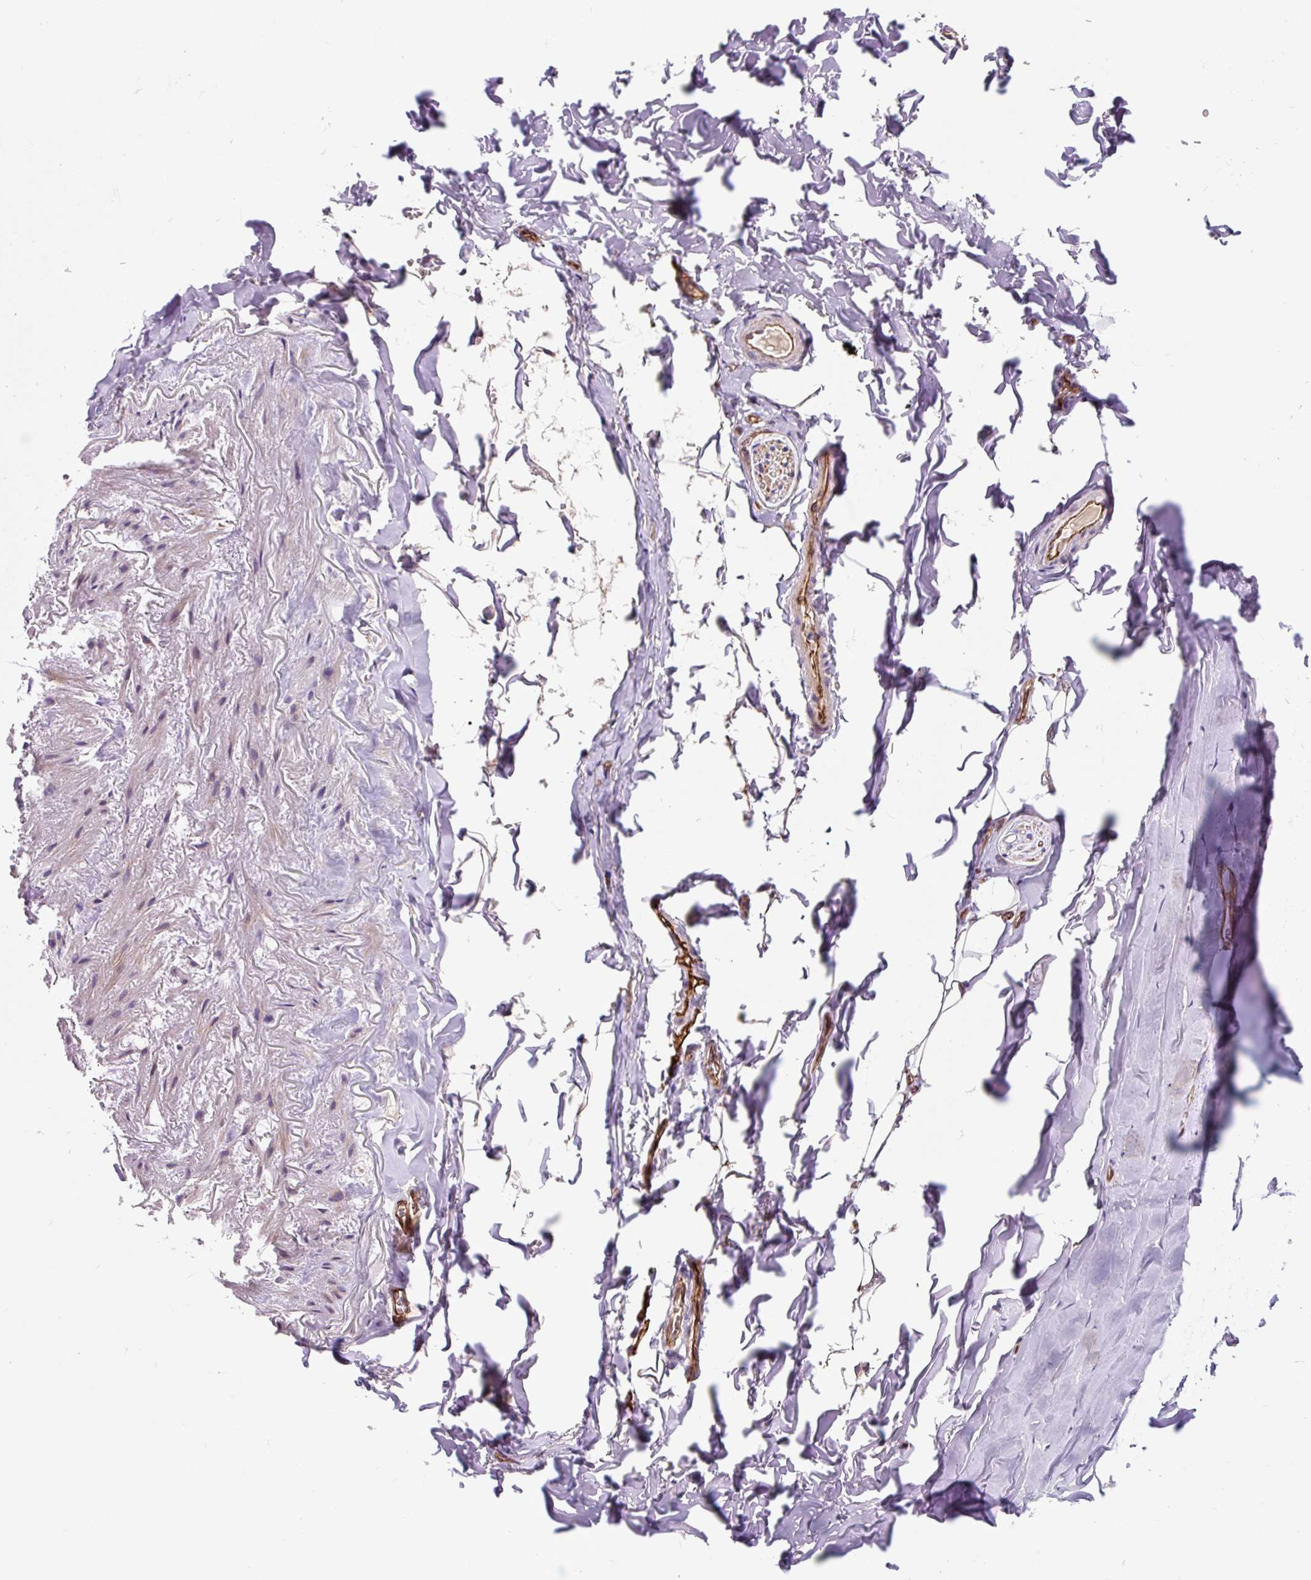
{"staining": {"intensity": "negative", "quantity": "none", "location": "none"}, "tissue": "soft tissue", "cell_type": "Chondrocytes", "image_type": "normal", "snomed": [{"axis": "morphology", "description": "Normal tissue, NOS"}, {"axis": "topography", "description": "Cartilage tissue"}, {"axis": "topography", "description": "Bronchus"}, {"axis": "topography", "description": "Peripheral nerve tissue"}], "caption": "Immunohistochemistry (IHC) photomicrograph of unremarkable soft tissue: soft tissue stained with DAB exhibits no significant protein expression in chondrocytes. (Brightfield microscopy of DAB (3,3'-diaminobenzidine) immunohistochemistry (IHC) at high magnification).", "gene": "PCDHGB3", "patient": {"sex": "female", "age": 59}}